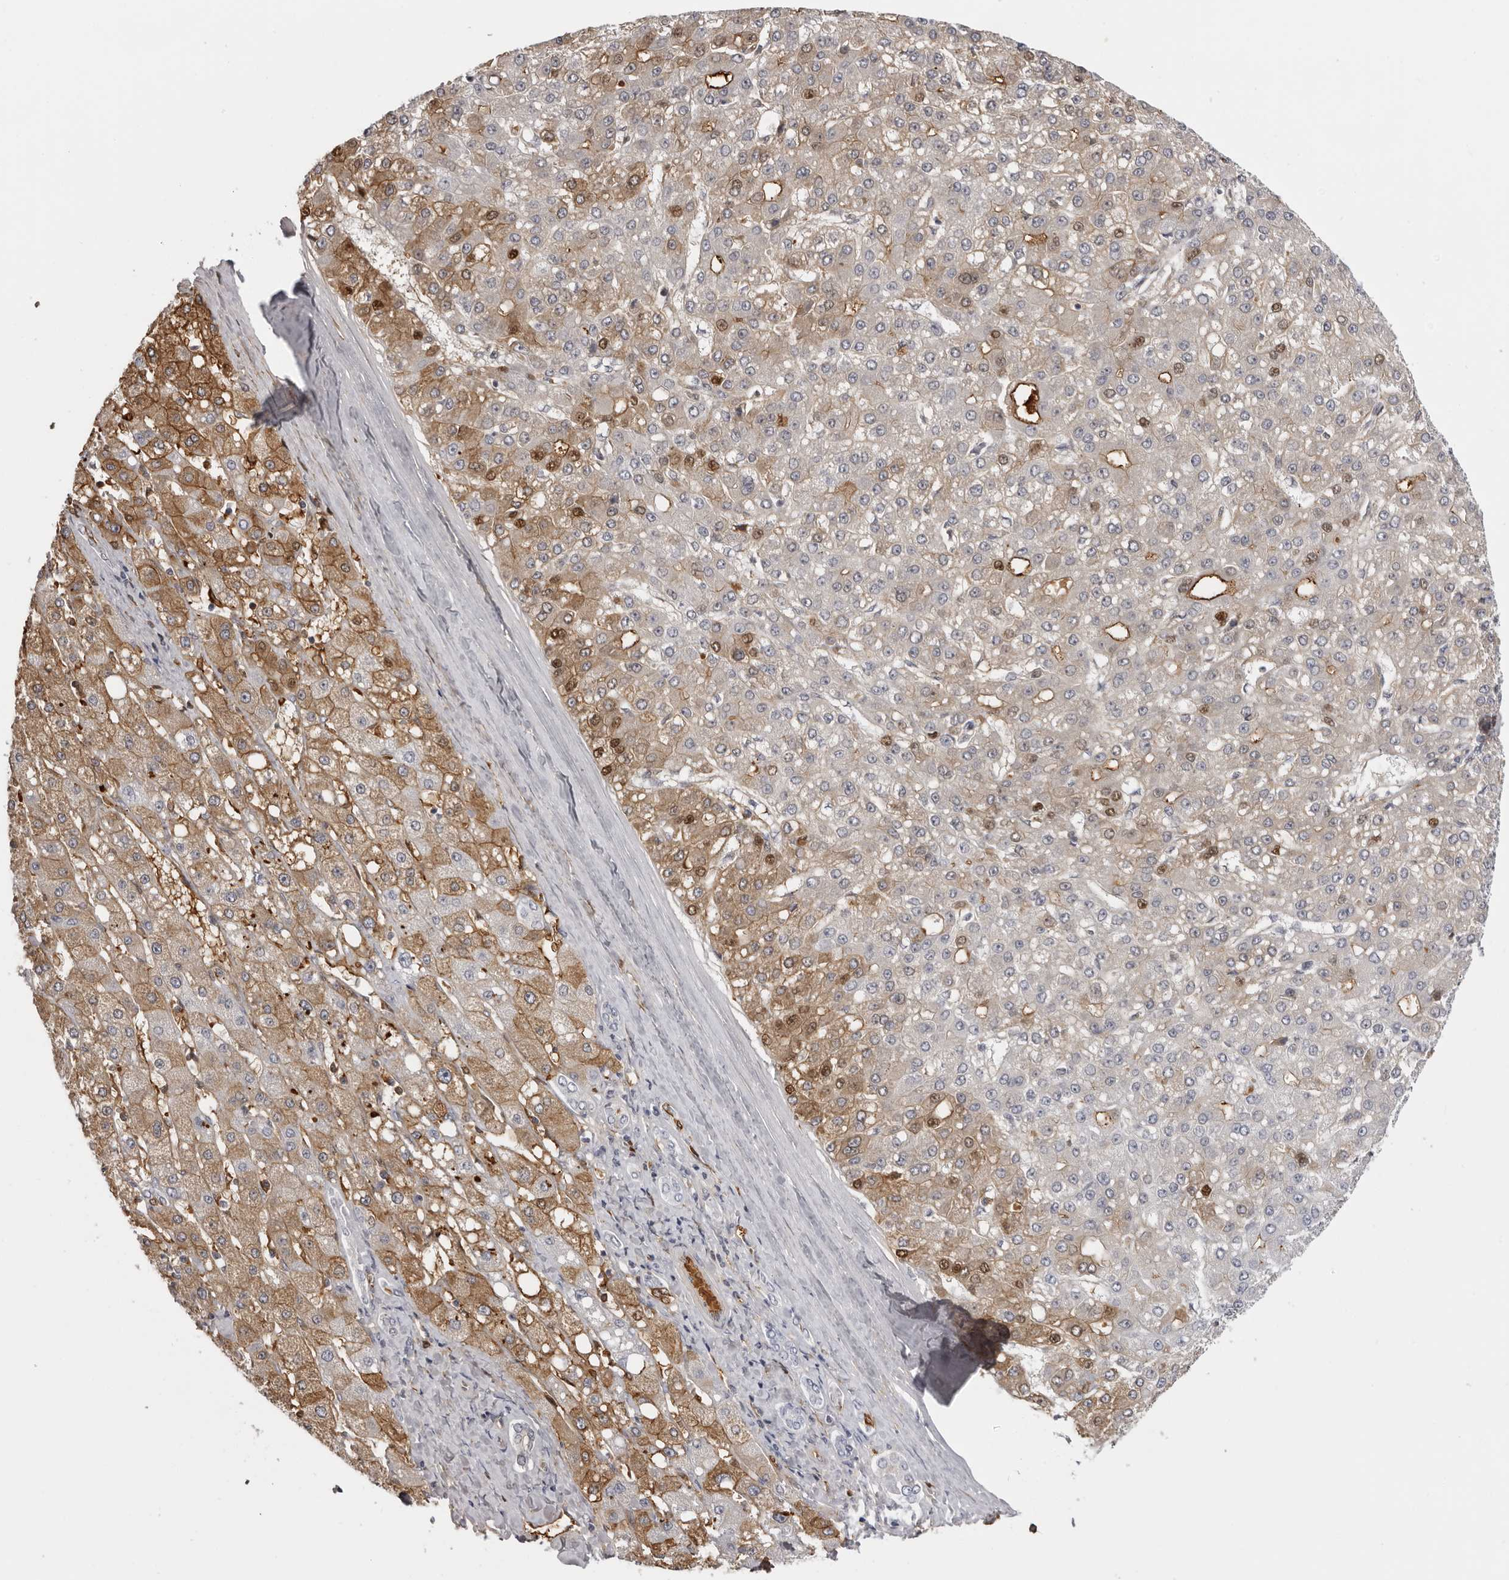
{"staining": {"intensity": "moderate", "quantity": "<25%", "location": "cytoplasmic/membranous,nuclear"}, "tissue": "liver cancer", "cell_type": "Tumor cells", "image_type": "cancer", "snomed": [{"axis": "morphology", "description": "Carcinoma, Hepatocellular, NOS"}, {"axis": "topography", "description": "Liver"}], "caption": "Human liver hepatocellular carcinoma stained with a brown dye shows moderate cytoplasmic/membranous and nuclear positive staining in approximately <25% of tumor cells.", "gene": "PLEKHF2", "patient": {"sex": "male", "age": 67}}